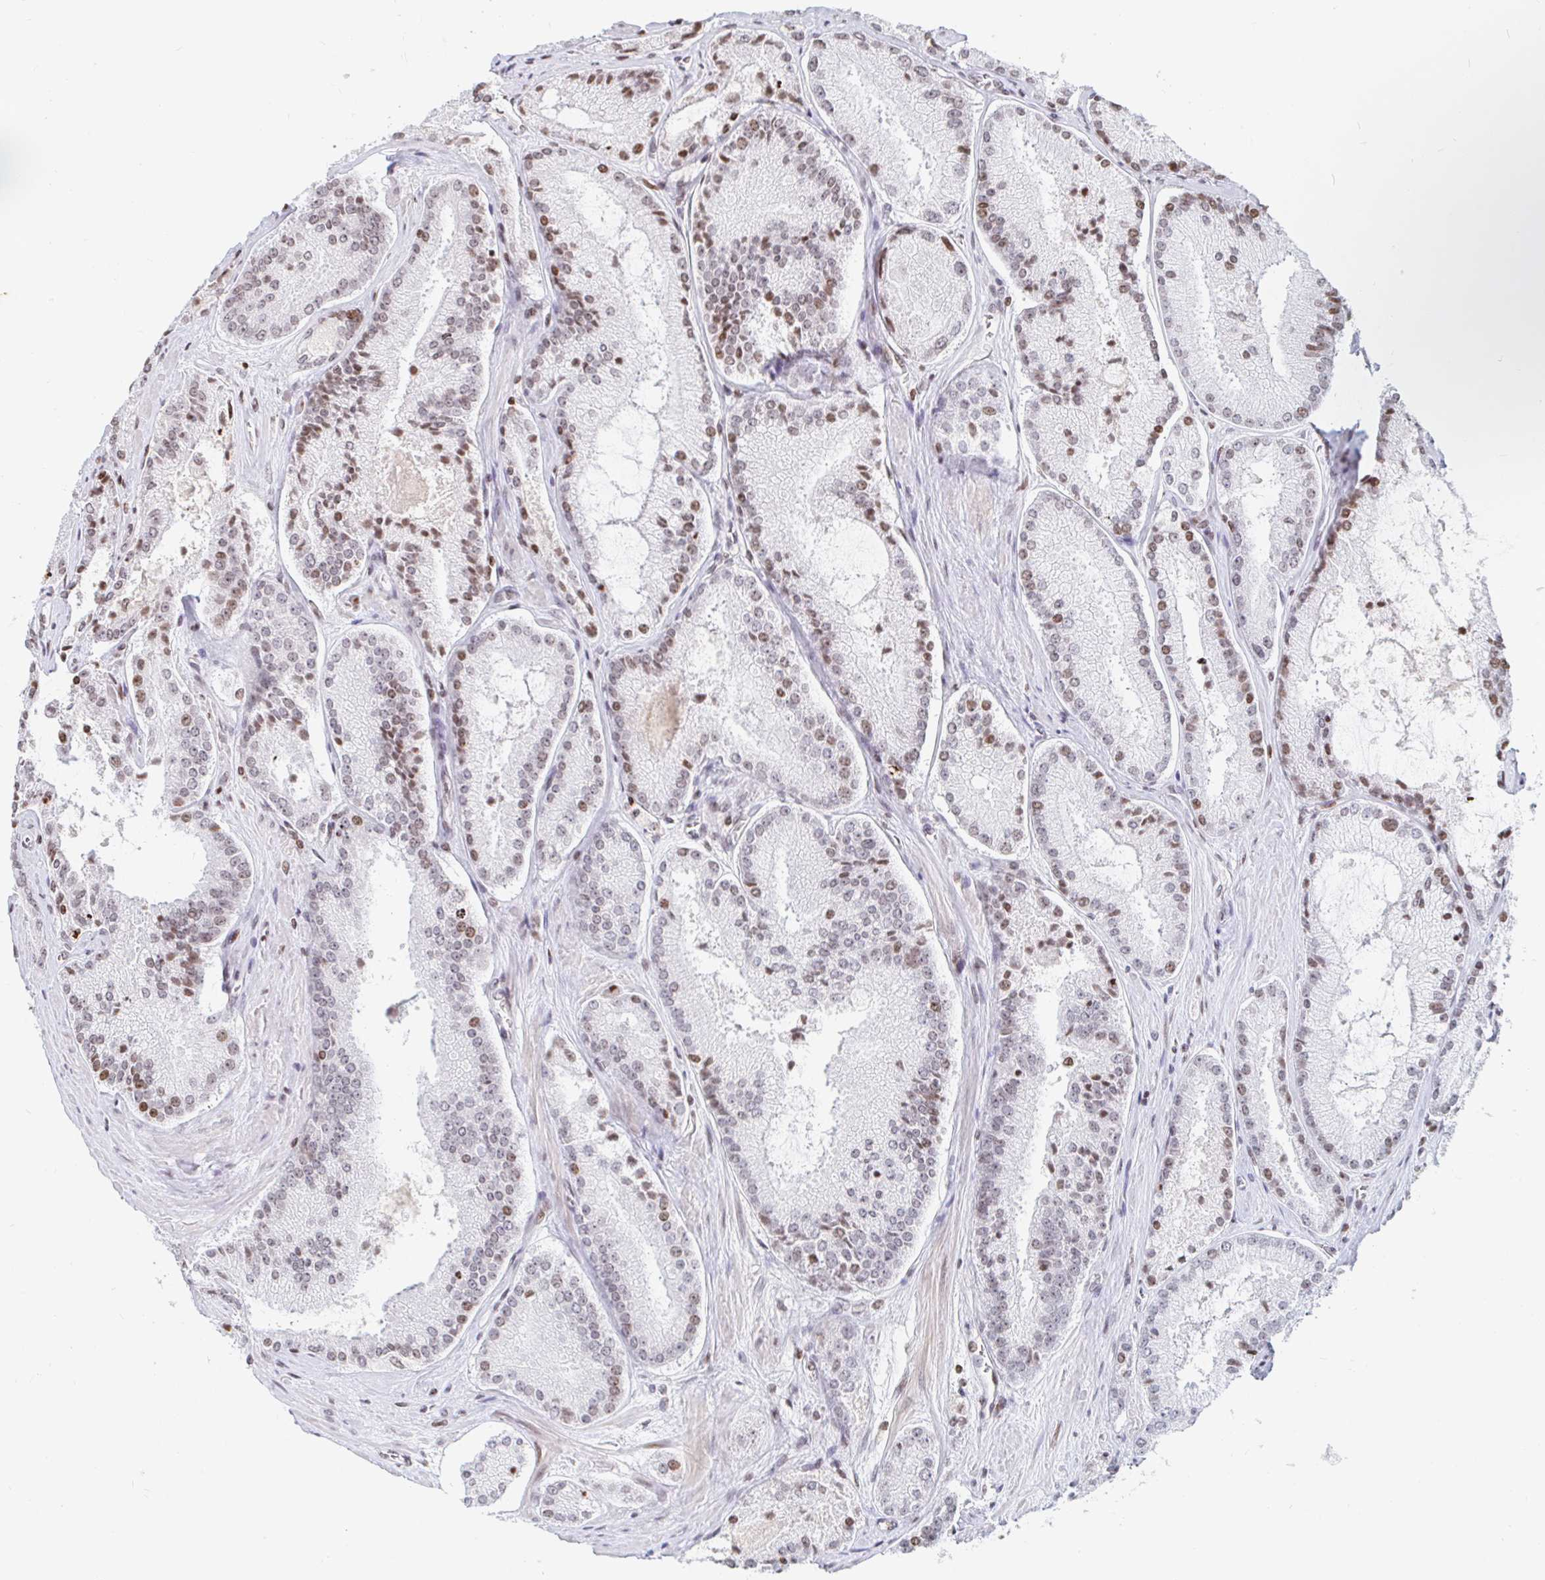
{"staining": {"intensity": "weak", "quantity": "25%-75%", "location": "nuclear"}, "tissue": "prostate cancer", "cell_type": "Tumor cells", "image_type": "cancer", "snomed": [{"axis": "morphology", "description": "Adenocarcinoma, High grade"}, {"axis": "topography", "description": "Prostate"}], "caption": "A brown stain labels weak nuclear staining of a protein in prostate adenocarcinoma (high-grade) tumor cells.", "gene": "HOXC10", "patient": {"sex": "male", "age": 73}}